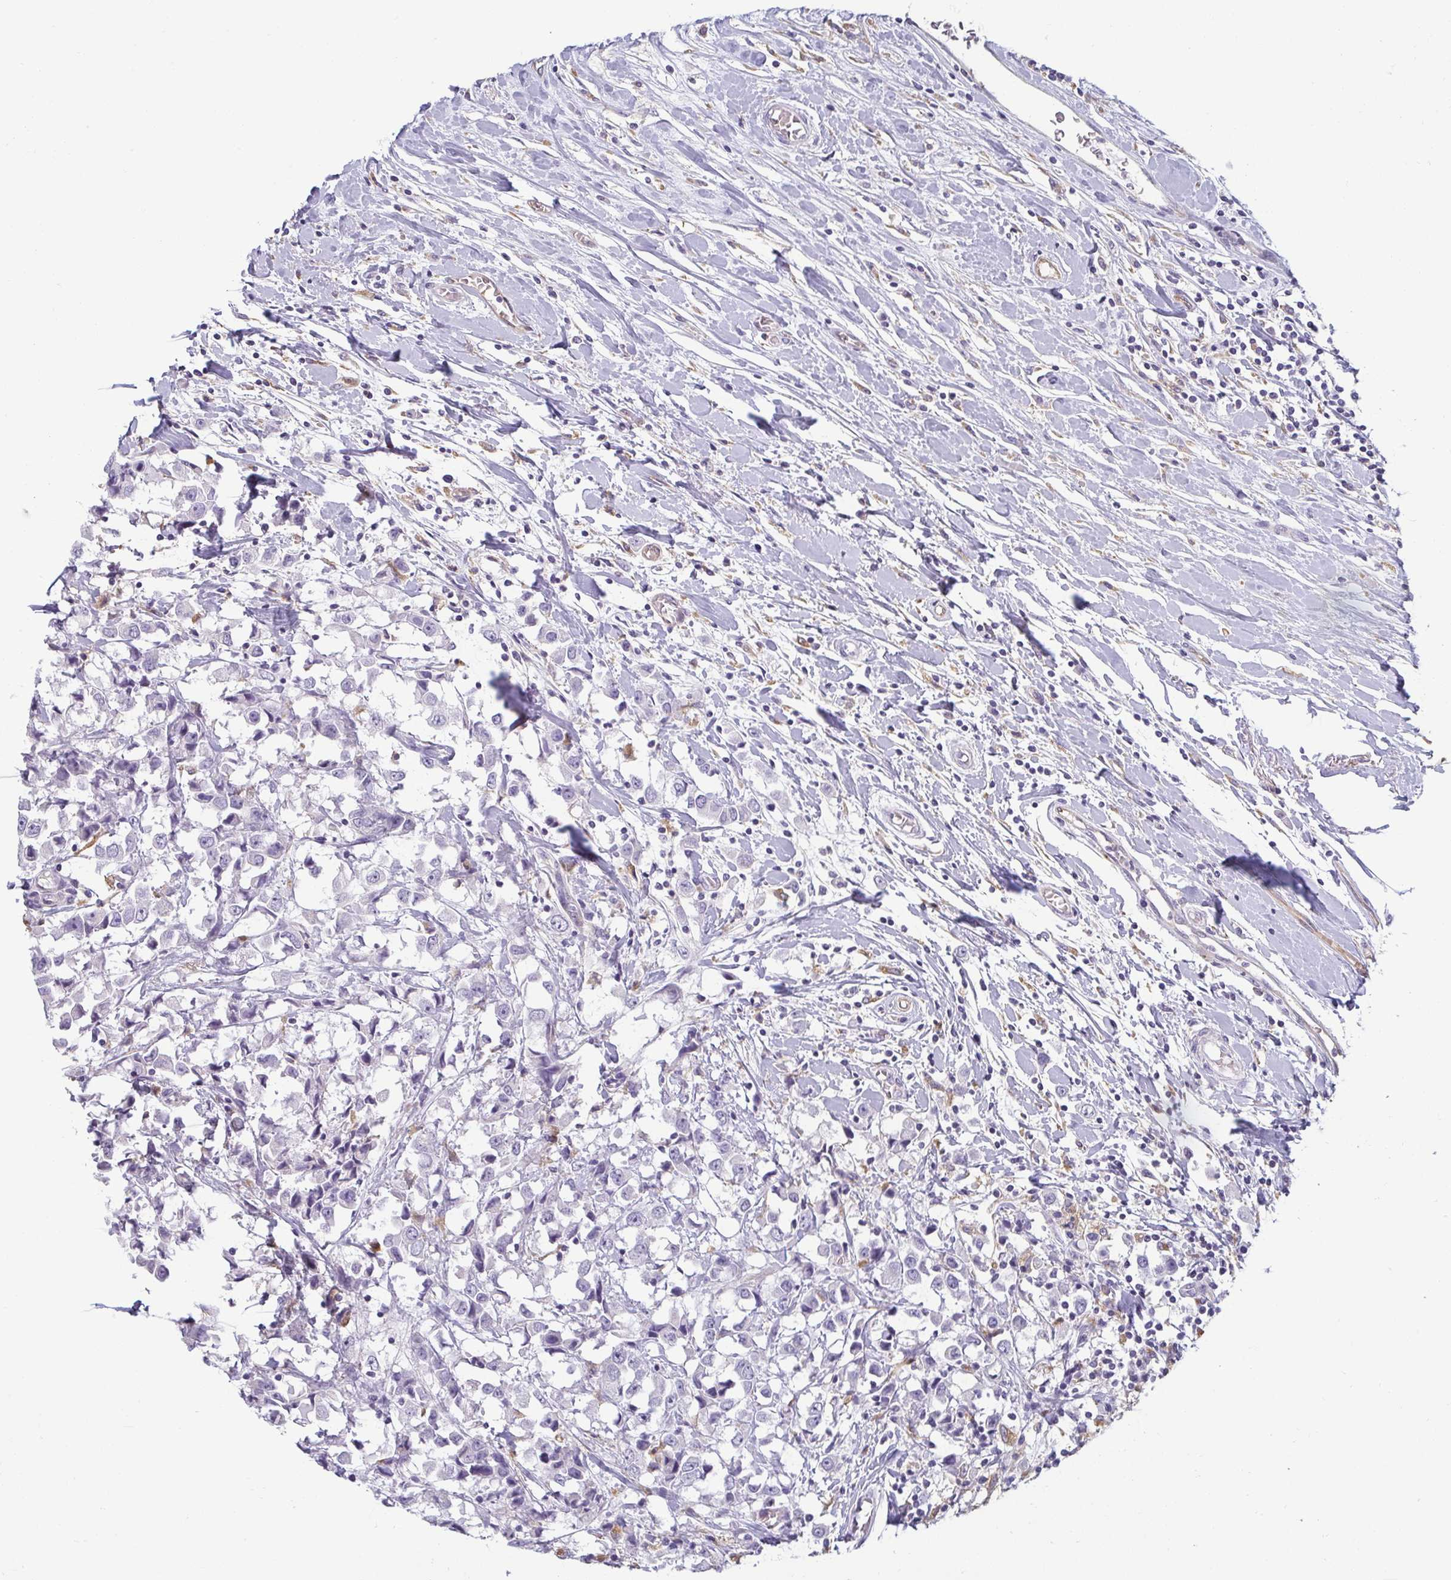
{"staining": {"intensity": "negative", "quantity": "none", "location": "none"}, "tissue": "breast cancer", "cell_type": "Tumor cells", "image_type": "cancer", "snomed": [{"axis": "morphology", "description": "Duct carcinoma"}, {"axis": "topography", "description": "Breast"}], "caption": "The photomicrograph reveals no staining of tumor cells in breast cancer (intraductal carcinoma). (DAB (3,3'-diaminobenzidine) immunohistochemistry visualized using brightfield microscopy, high magnification).", "gene": "PDE2A", "patient": {"sex": "female", "age": 61}}